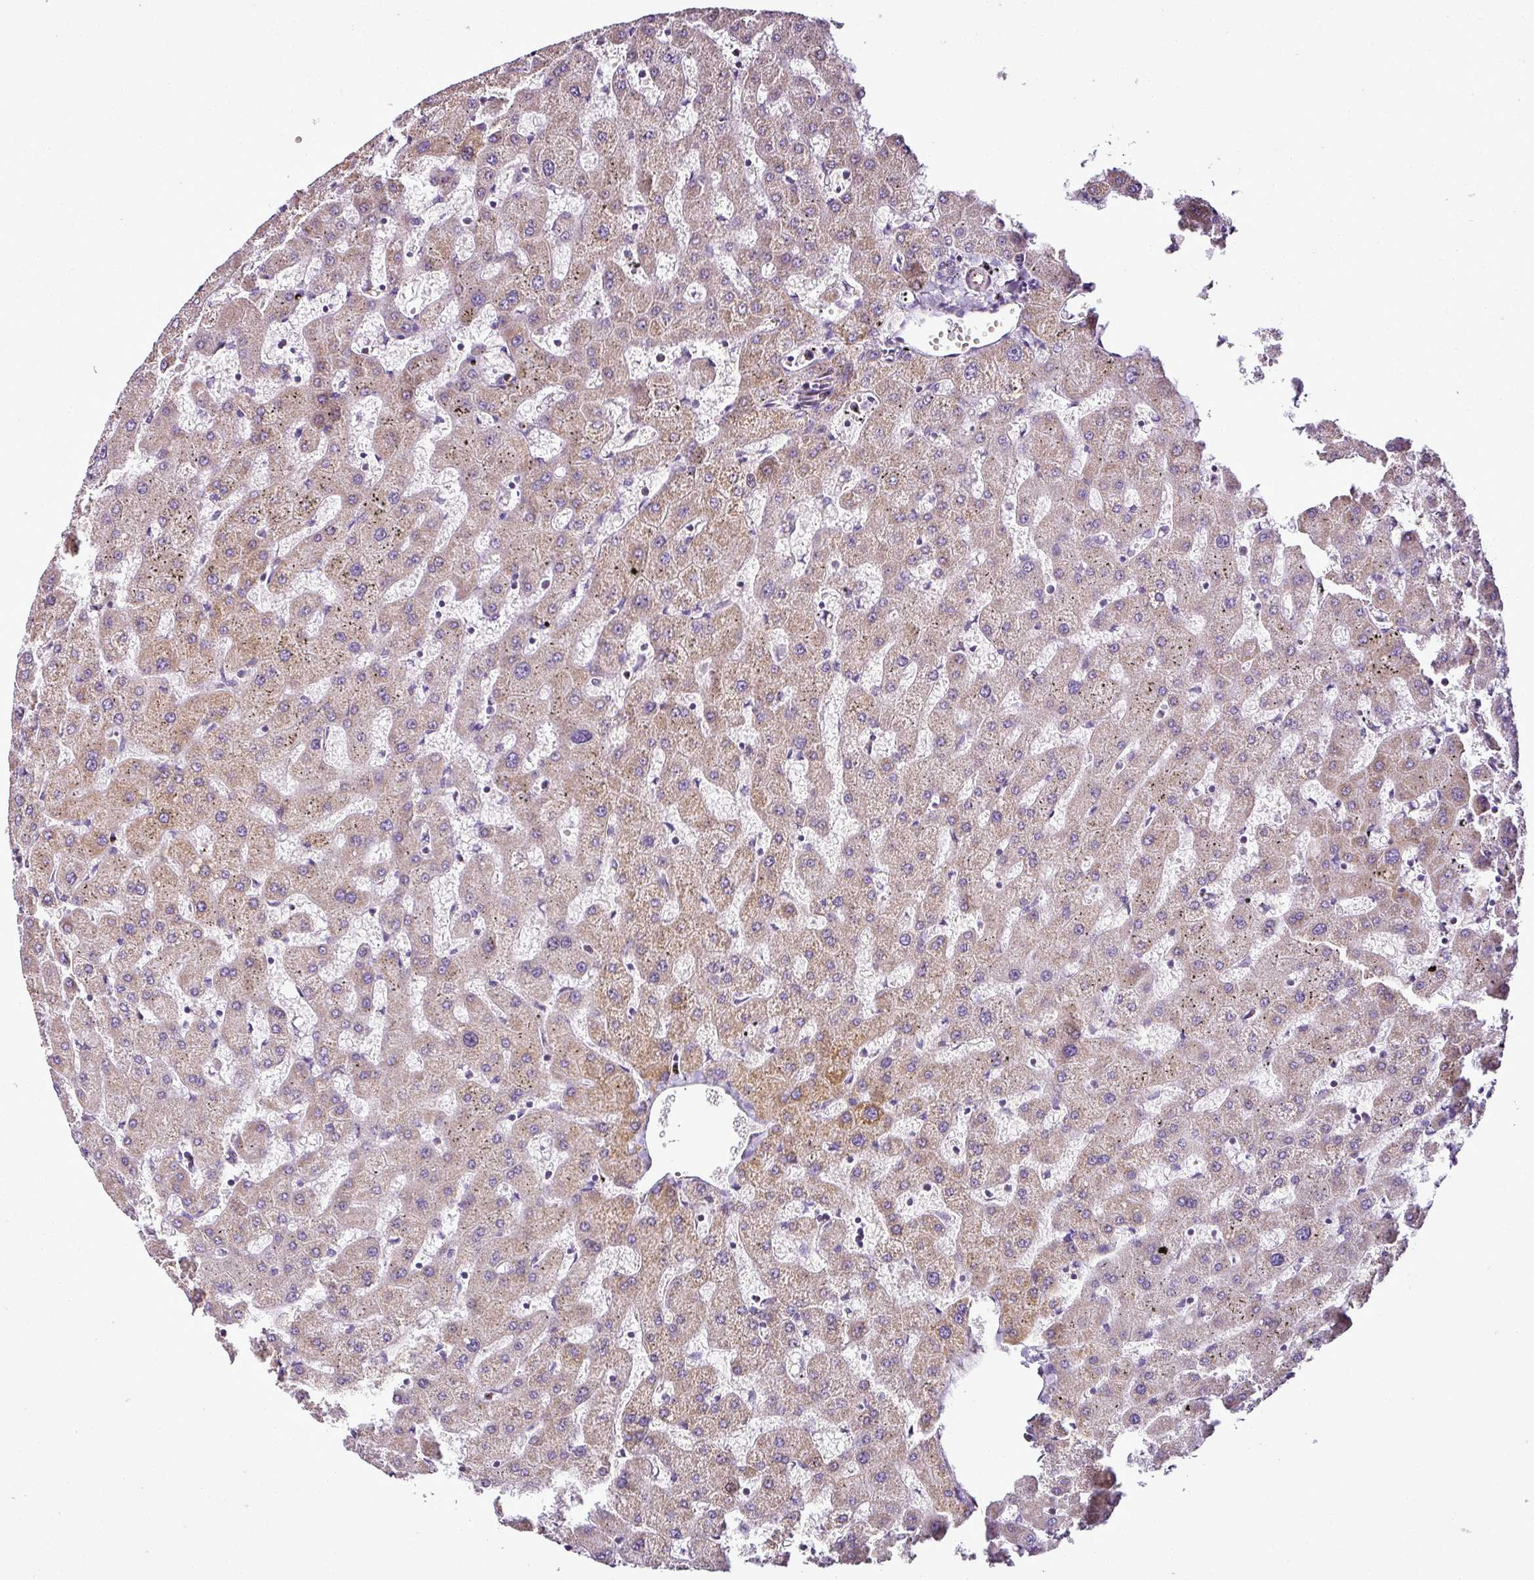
{"staining": {"intensity": "negative", "quantity": "none", "location": "none"}, "tissue": "liver", "cell_type": "Cholangiocytes", "image_type": "normal", "snomed": [{"axis": "morphology", "description": "Normal tissue, NOS"}, {"axis": "topography", "description": "Liver"}], "caption": "This is an immunohistochemistry micrograph of unremarkable liver. There is no positivity in cholangiocytes.", "gene": "DPAGT1", "patient": {"sex": "female", "age": 63}}